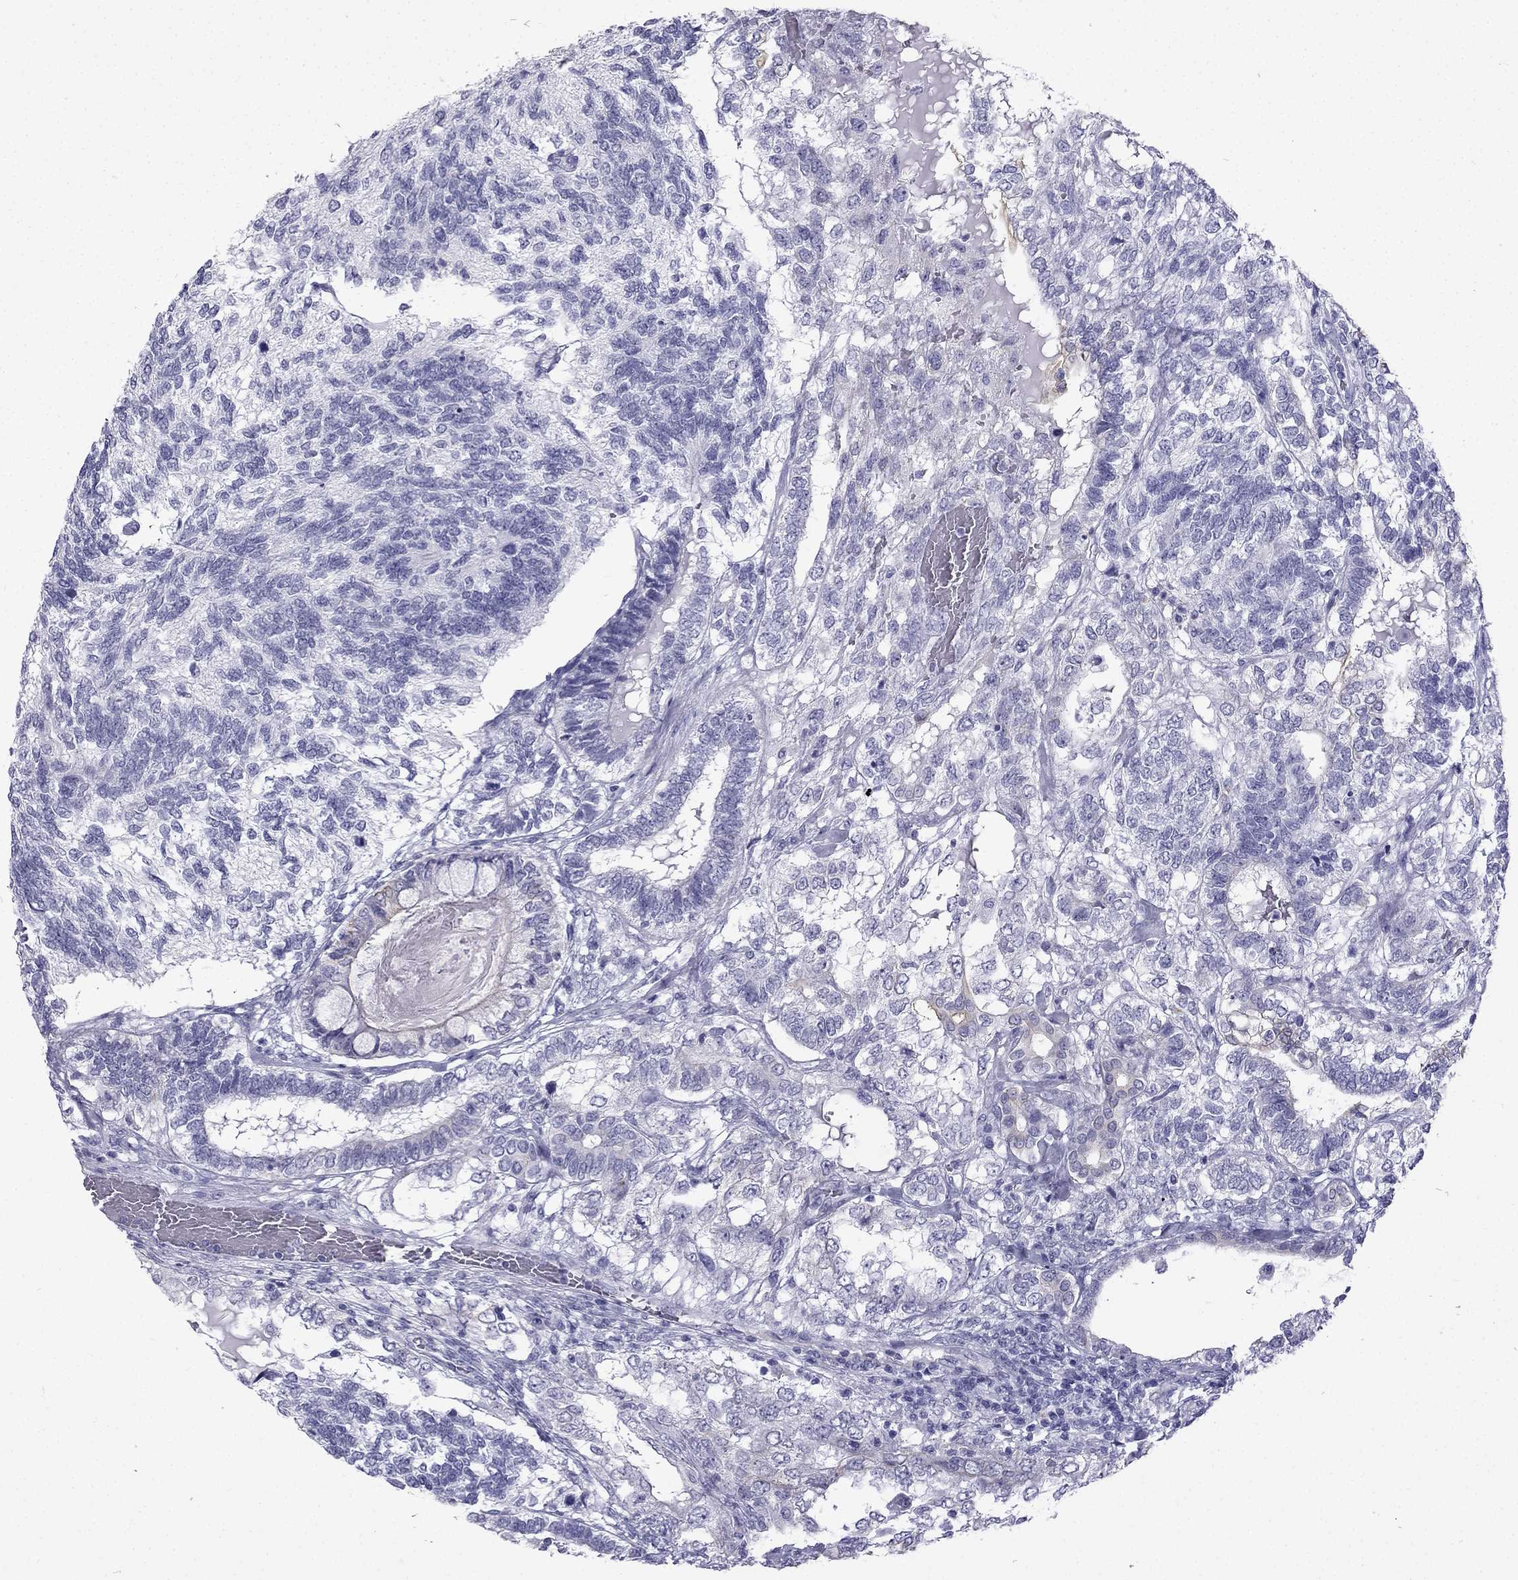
{"staining": {"intensity": "negative", "quantity": "none", "location": "none"}, "tissue": "testis cancer", "cell_type": "Tumor cells", "image_type": "cancer", "snomed": [{"axis": "morphology", "description": "Seminoma, NOS"}, {"axis": "morphology", "description": "Carcinoma, Embryonal, NOS"}, {"axis": "topography", "description": "Testis"}], "caption": "IHC photomicrograph of neoplastic tissue: human testis cancer (seminoma) stained with DAB shows no significant protein staining in tumor cells. The staining was performed using DAB (3,3'-diaminobenzidine) to visualize the protein expression in brown, while the nuclei were stained in blue with hematoxylin (Magnification: 20x).", "gene": "GJA8", "patient": {"sex": "male", "age": 41}}